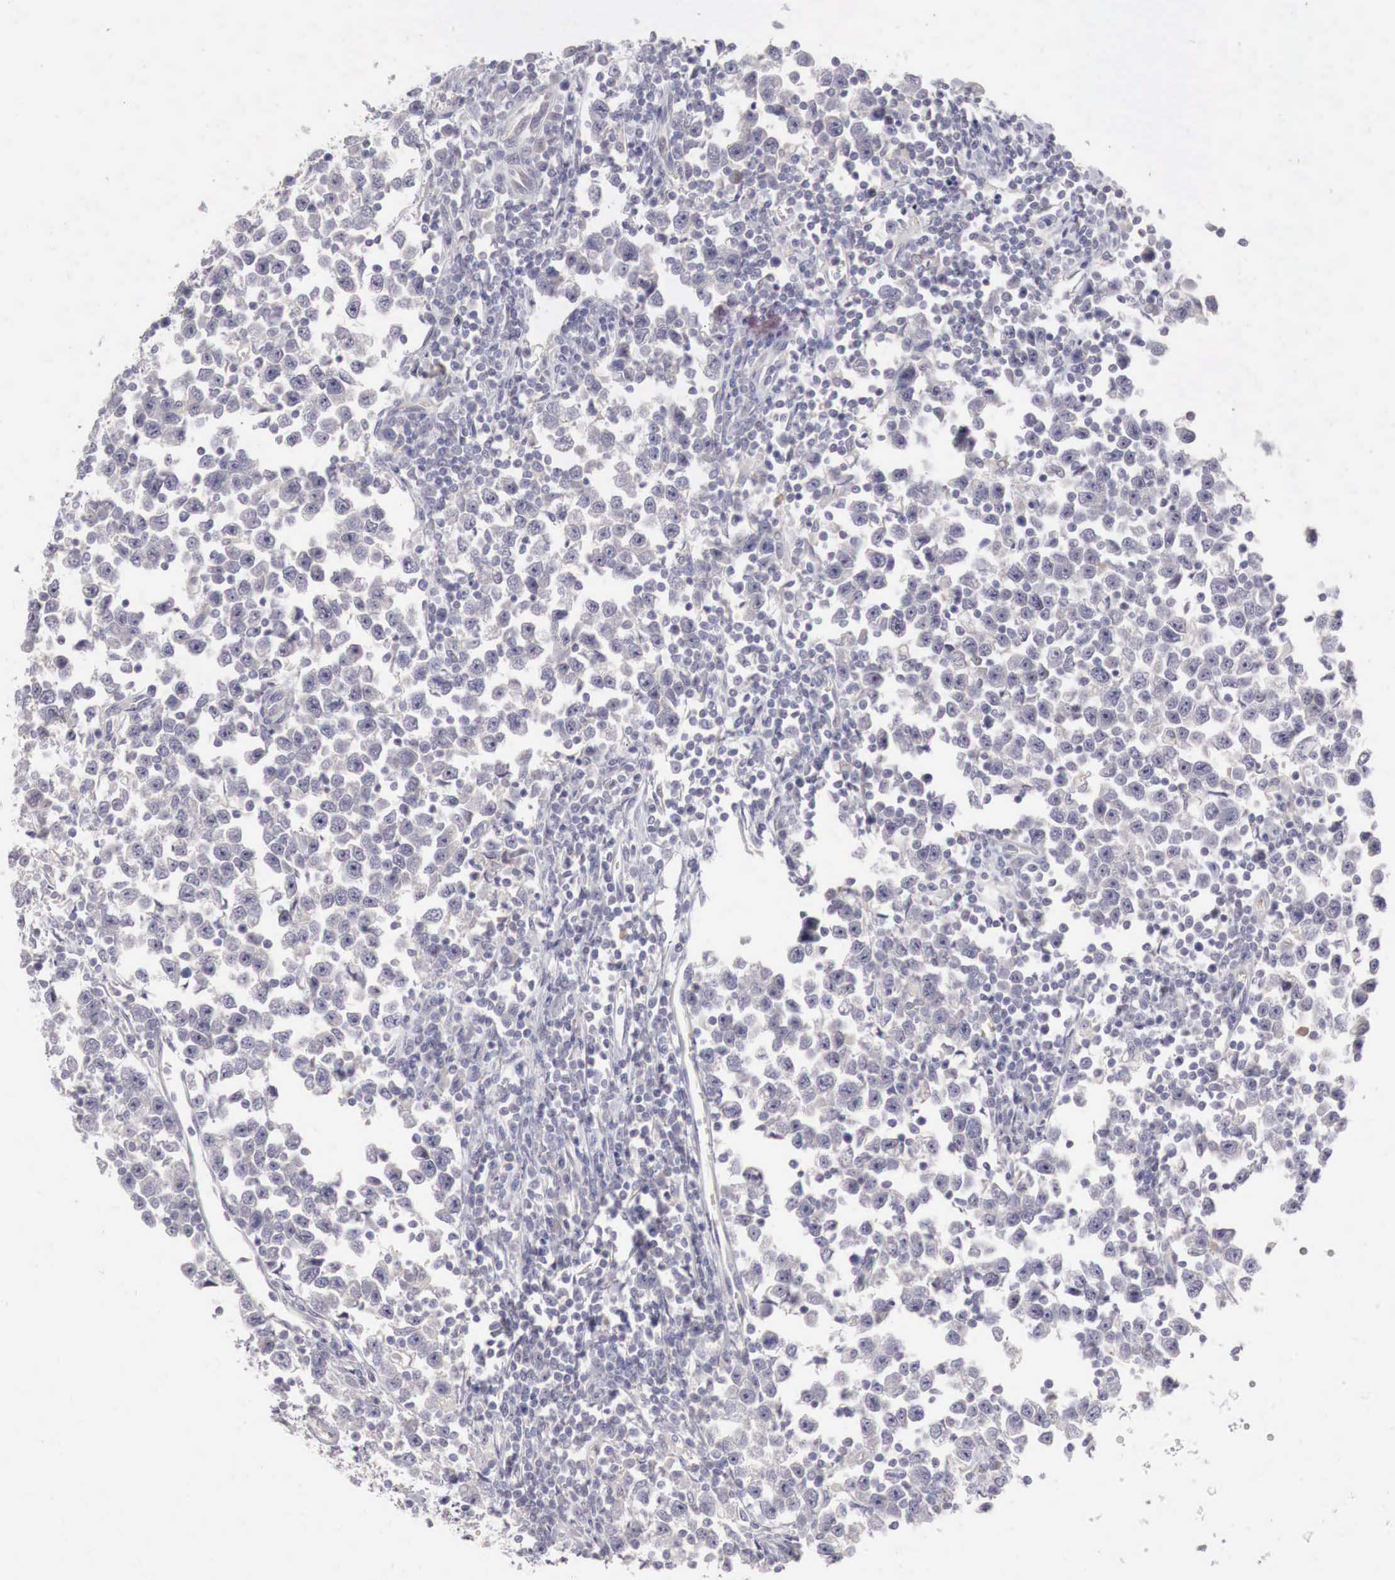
{"staining": {"intensity": "negative", "quantity": "none", "location": "none"}, "tissue": "testis cancer", "cell_type": "Tumor cells", "image_type": "cancer", "snomed": [{"axis": "morphology", "description": "Seminoma, NOS"}, {"axis": "topography", "description": "Testis"}], "caption": "Immunohistochemical staining of testis cancer (seminoma) reveals no significant staining in tumor cells.", "gene": "GATA1", "patient": {"sex": "male", "age": 43}}